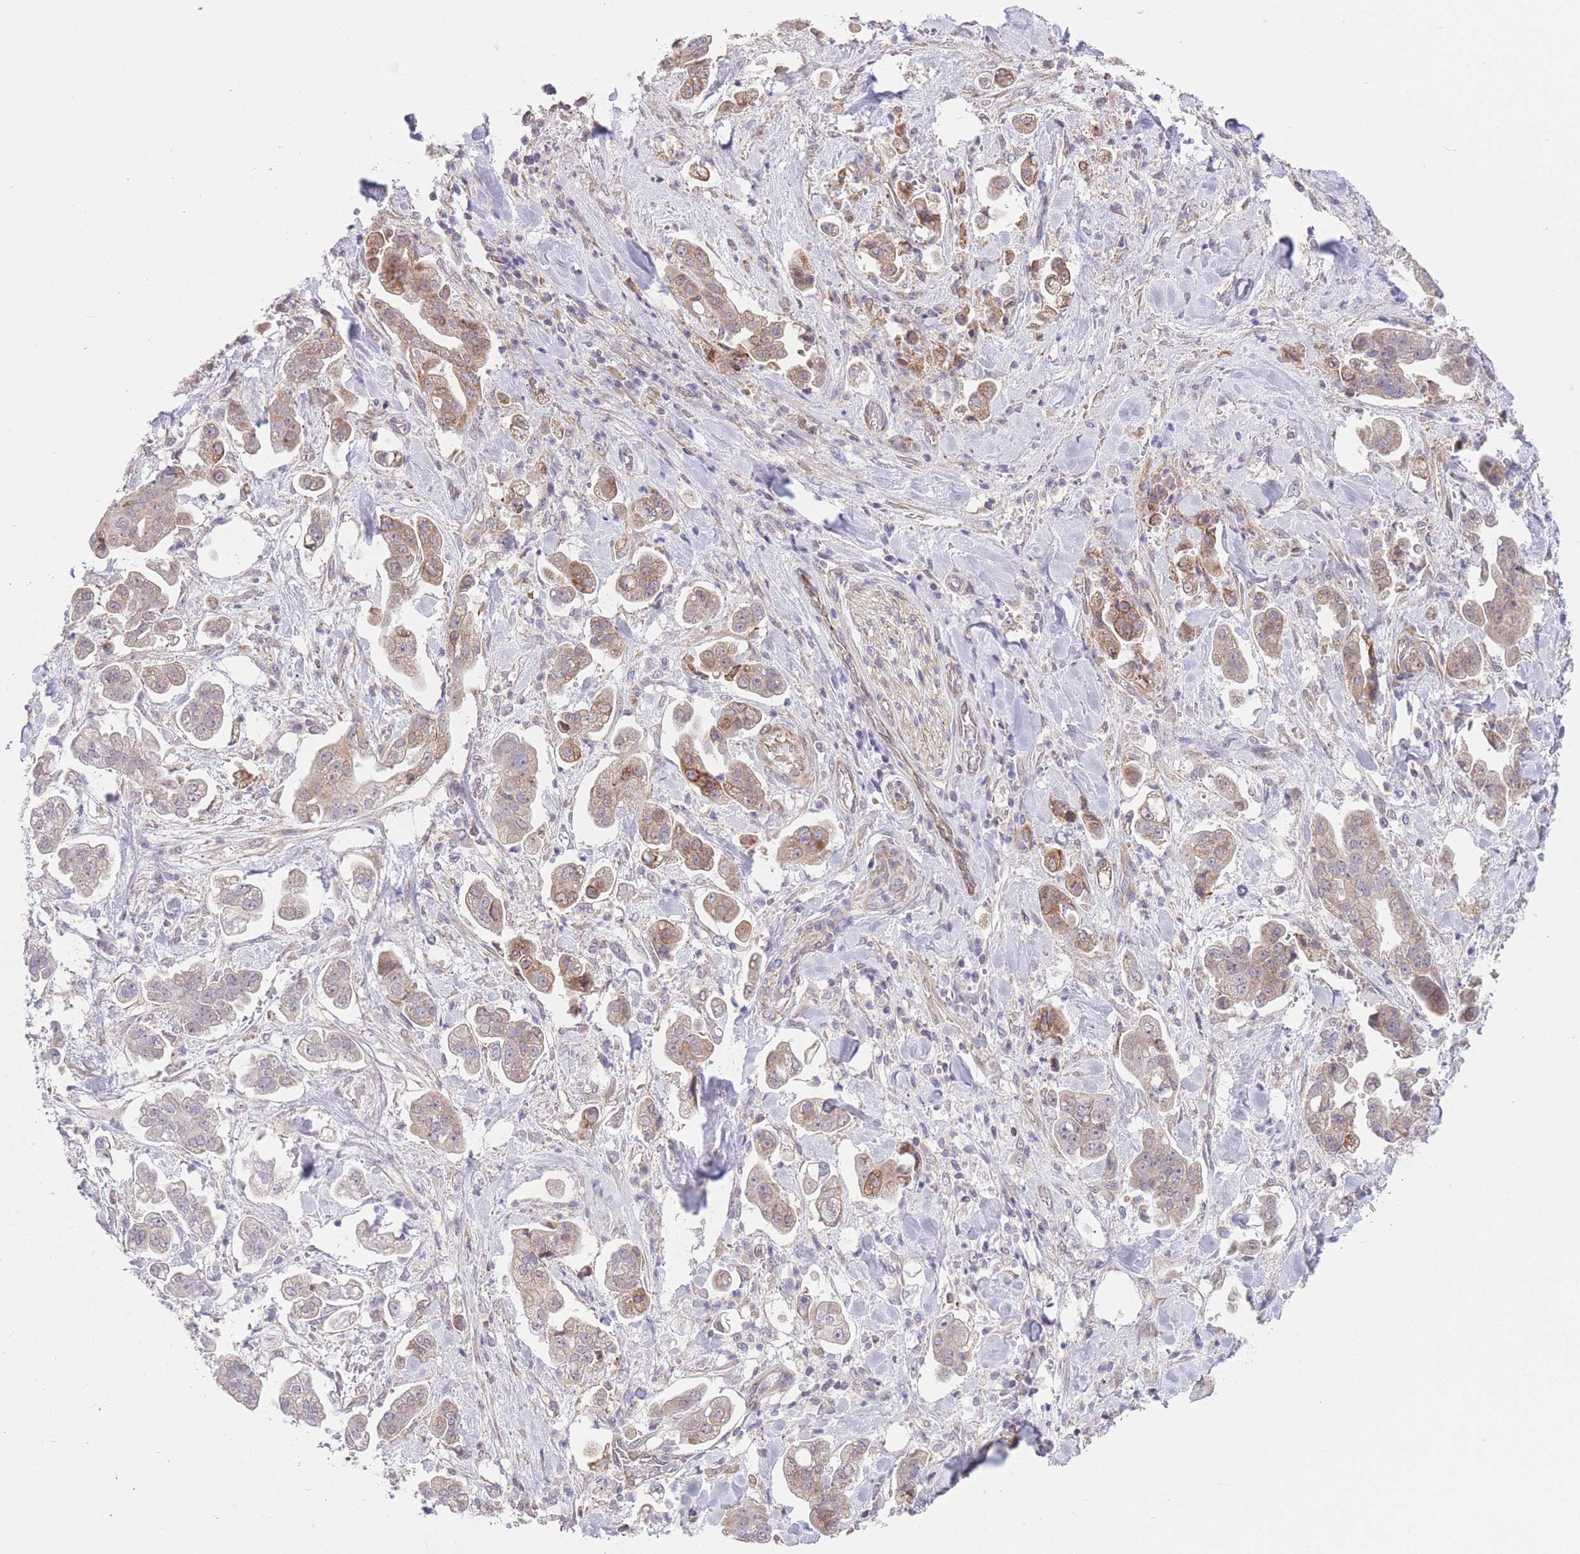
{"staining": {"intensity": "moderate", "quantity": "25%-75%", "location": "cytoplasmic/membranous"}, "tissue": "stomach cancer", "cell_type": "Tumor cells", "image_type": "cancer", "snomed": [{"axis": "morphology", "description": "Adenocarcinoma, NOS"}, {"axis": "topography", "description": "Stomach"}], "caption": "Moderate cytoplasmic/membranous positivity is seen in about 25%-75% of tumor cells in stomach cancer. (Stains: DAB in brown, nuclei in blue, Microscopy: brightfield microscopy at high magnification).", "gene": "CTBP1", "patient": {"sex": "male", "age": 62}}